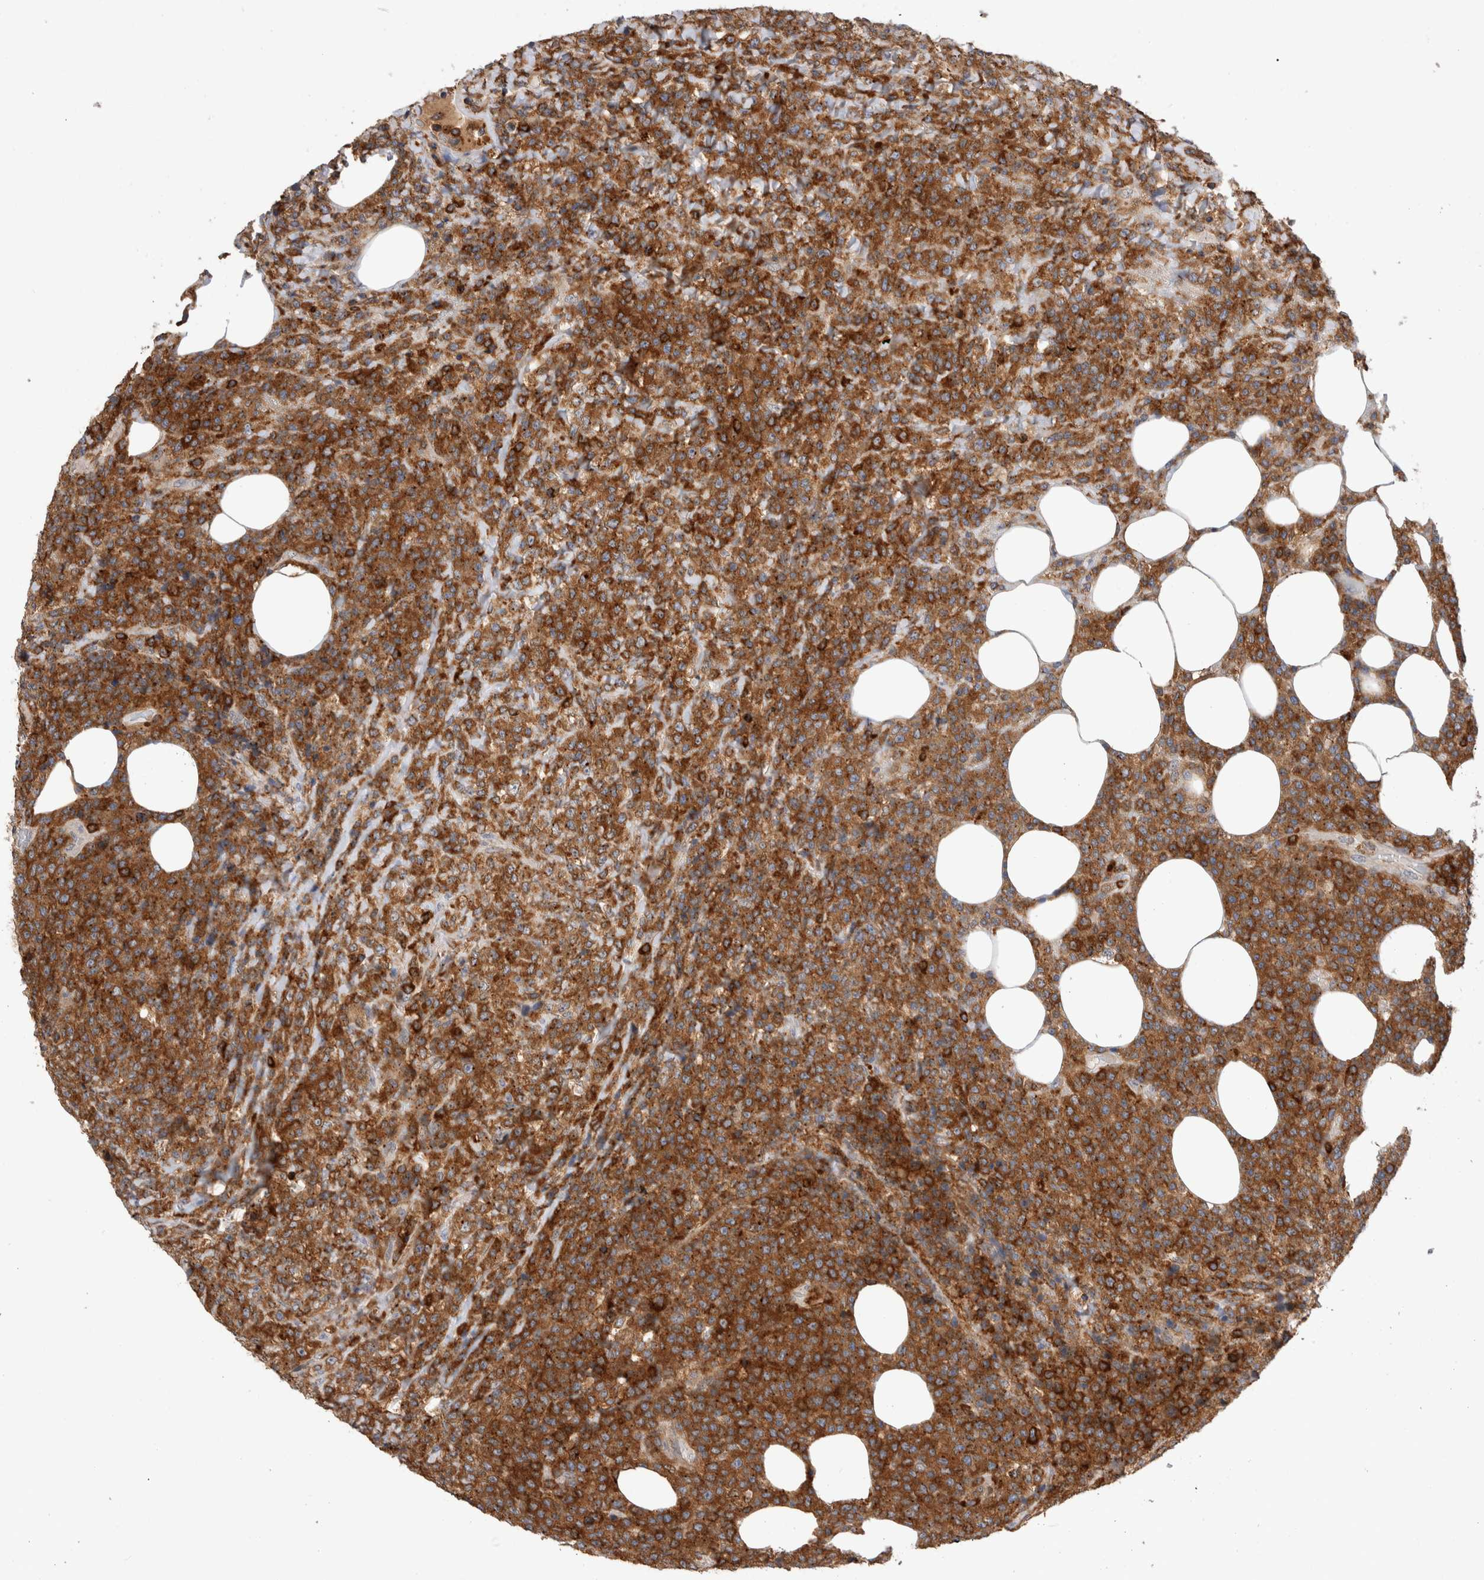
{"staining": {"intensity": "strong", "quantity": ">75%", "location": "cytoplasmic/membranous"}, "tissue": "lymphoma", "cell_type": "Tumor cells", "image_type": "cancer", "snomed": [{"axis": "morphology", "description": "Malignant lymphoma, non-Hodgkin's type, High grade"}, {"axis": "topography", "description": "Lymph node"}], "caption": "Lymphoma stained for a protein shows strong cytoplasmic/membranous positivity in tumor cells. (DAB IHC, brown staining for protein, blue staining for nuclei).", "gene": "CCDC88B", "patient": {"sex": "male", "age": 13}}